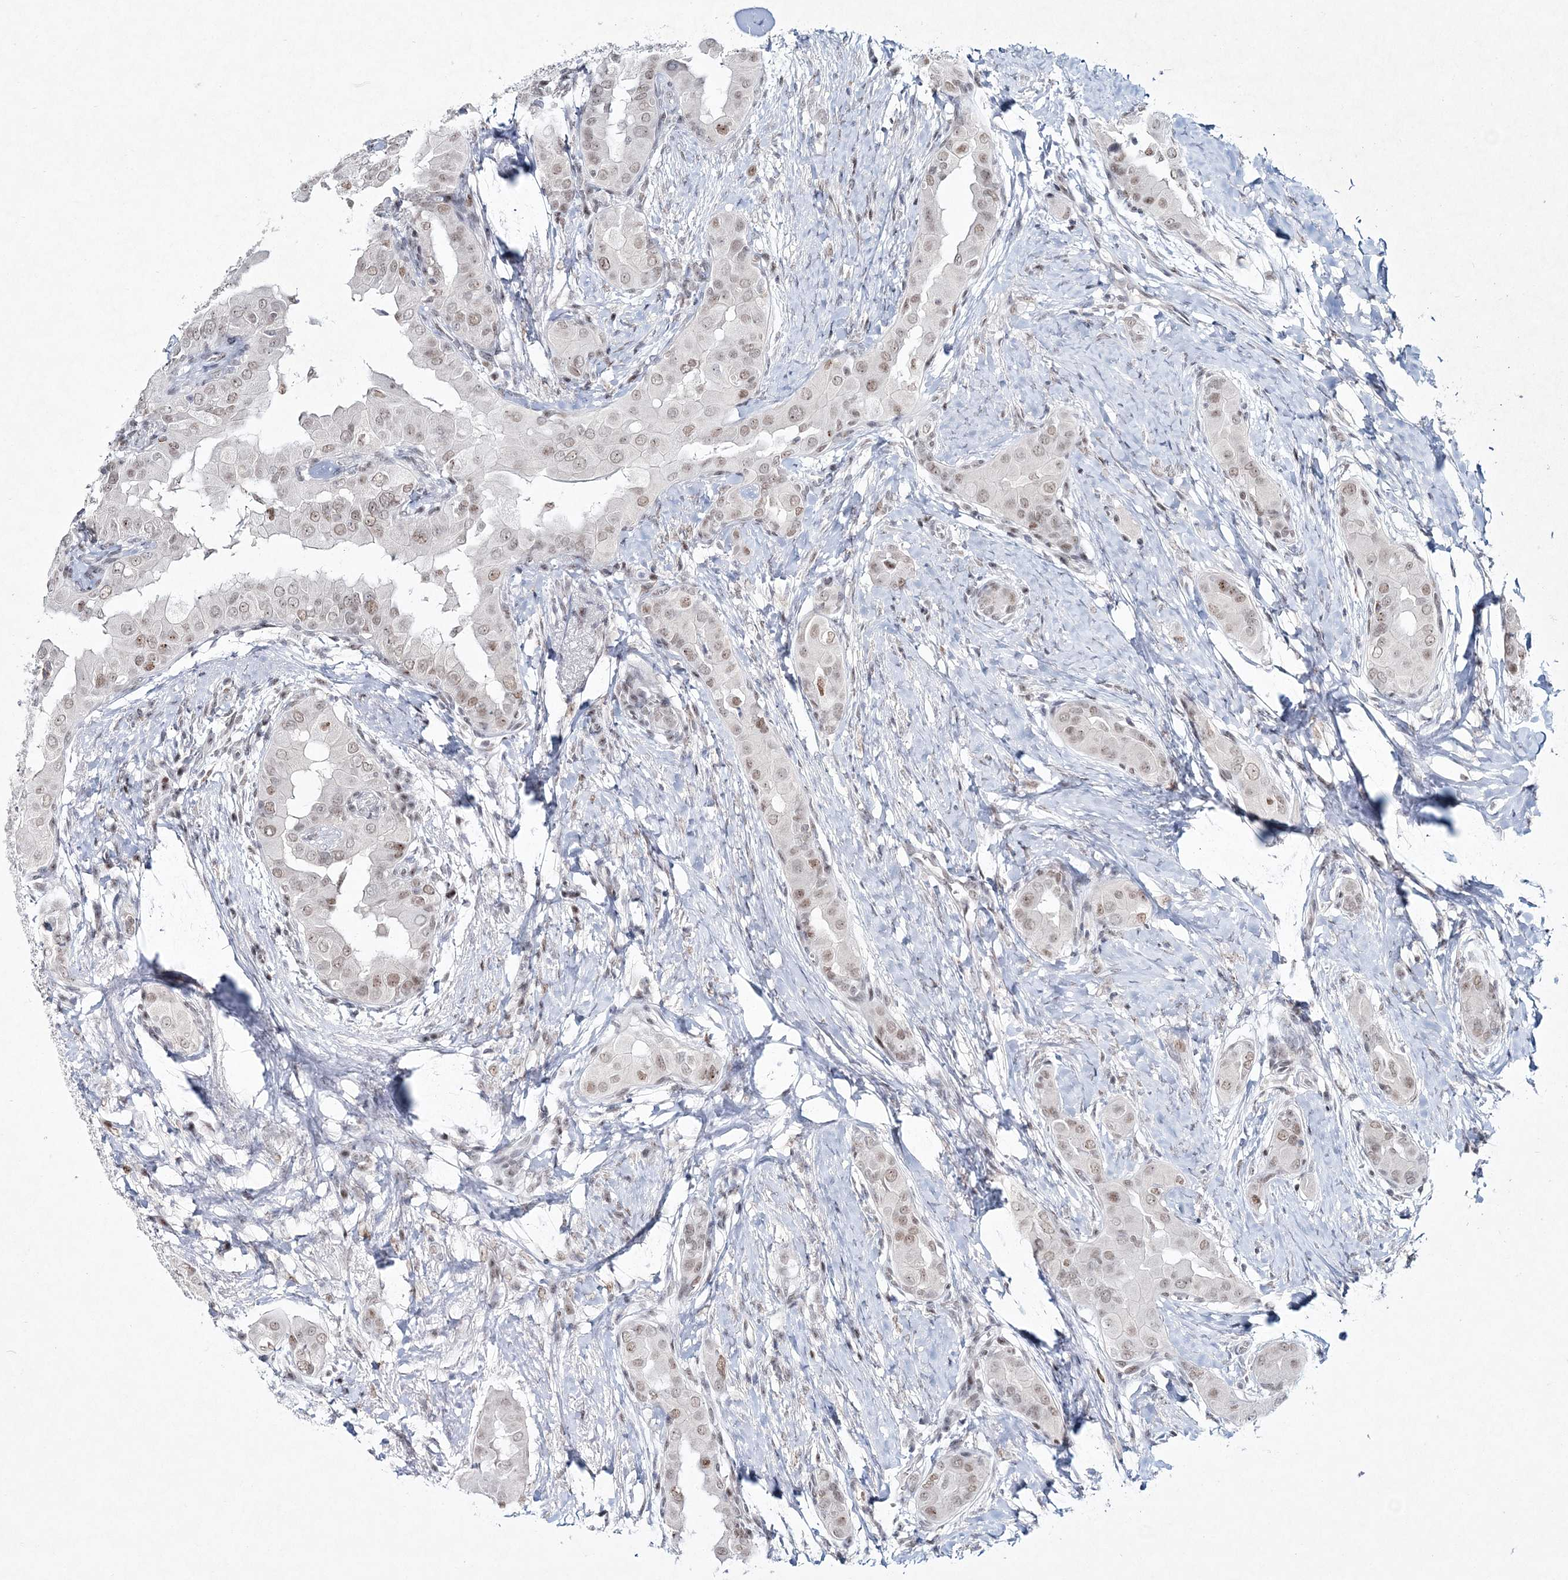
{"staining": {"intensity": "weak", "quantity": ">75%", "location": "nuclear"}, "tissue": "thyroid cancer", "cell_type": "Tumor cells", "image_type": "cancer", "snomed": [{"axis": "morphology", "description": "Papillary adenocarcinoma, NOS"}, {"axis": "topography", "description": "Thyroid gland"}], "caption": "Protein analysis of papillary adenocarcinoma (thyroid) tissue displays weak nuclear expression in about >75% of tumor cells. The staining was performed using DAB to visualize the protein expression in brown, while the nuclei were stained in blue with hematoxylin (Magnification: 20x).", "gene": "LRRFIP2", "patient": {"sex": "male", "age": 33}}